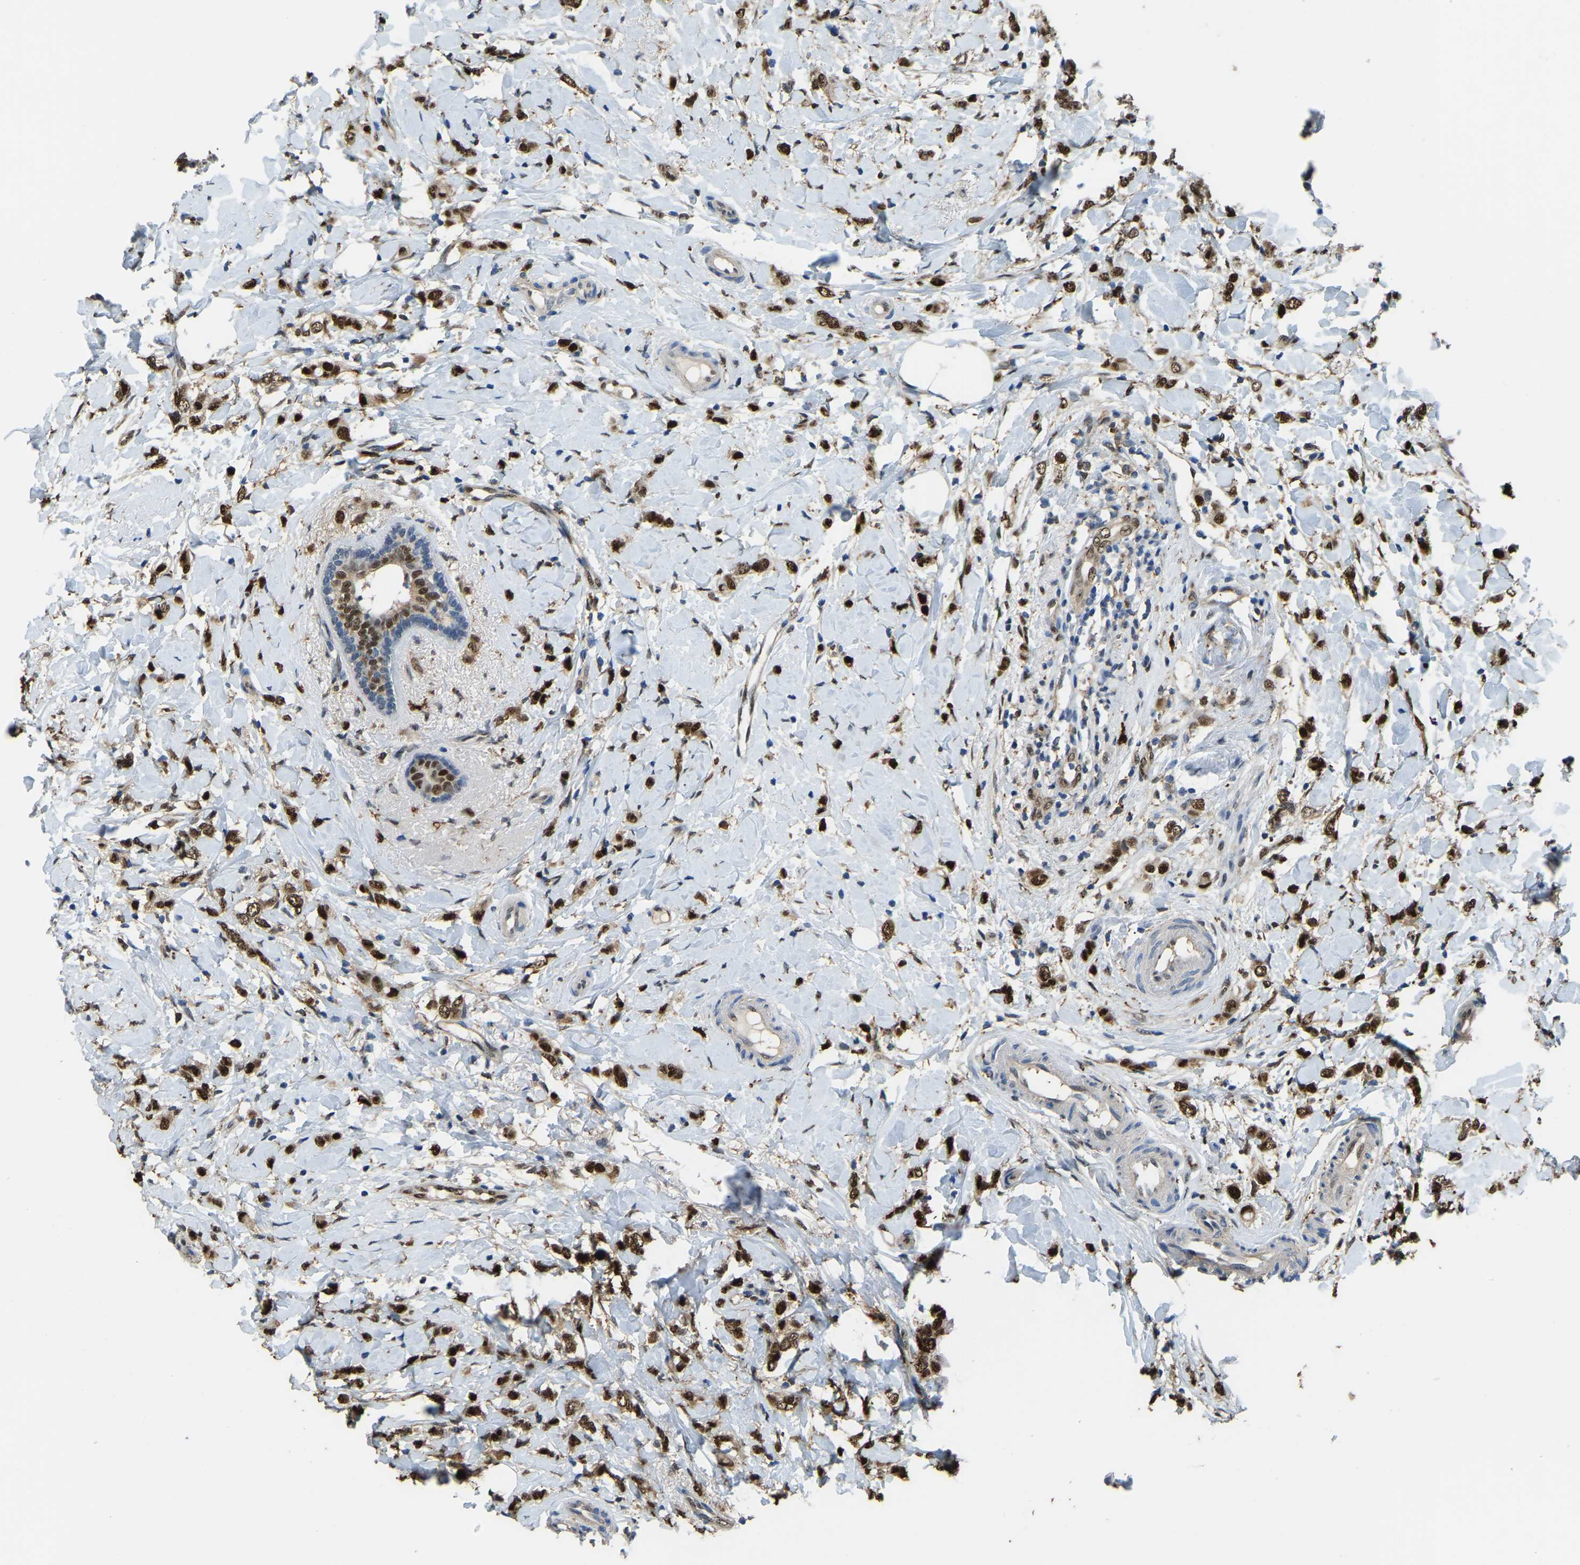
{"staining": {"intensity": "strong", "quantity": ">75%", "location": "cytoplasmic/membranous,nuclear"}, "tissue": "breast cancer", "cell_type": "Tumor cells", "image_type": "cancer", "snomed": [{"axis": "morphology", "description": "Normal tissue, NOS"}, {"axis": "morphology", "description": "Lobular carcinoma"}, {"axis": "topography", "description": "Breast"}], "caption": "Human lobular carcinoma (breast) stained with a protein marker shows strong staining in tumor cells.", "gene": "NANS", "patient": {"sex": "female", "age": 47}}